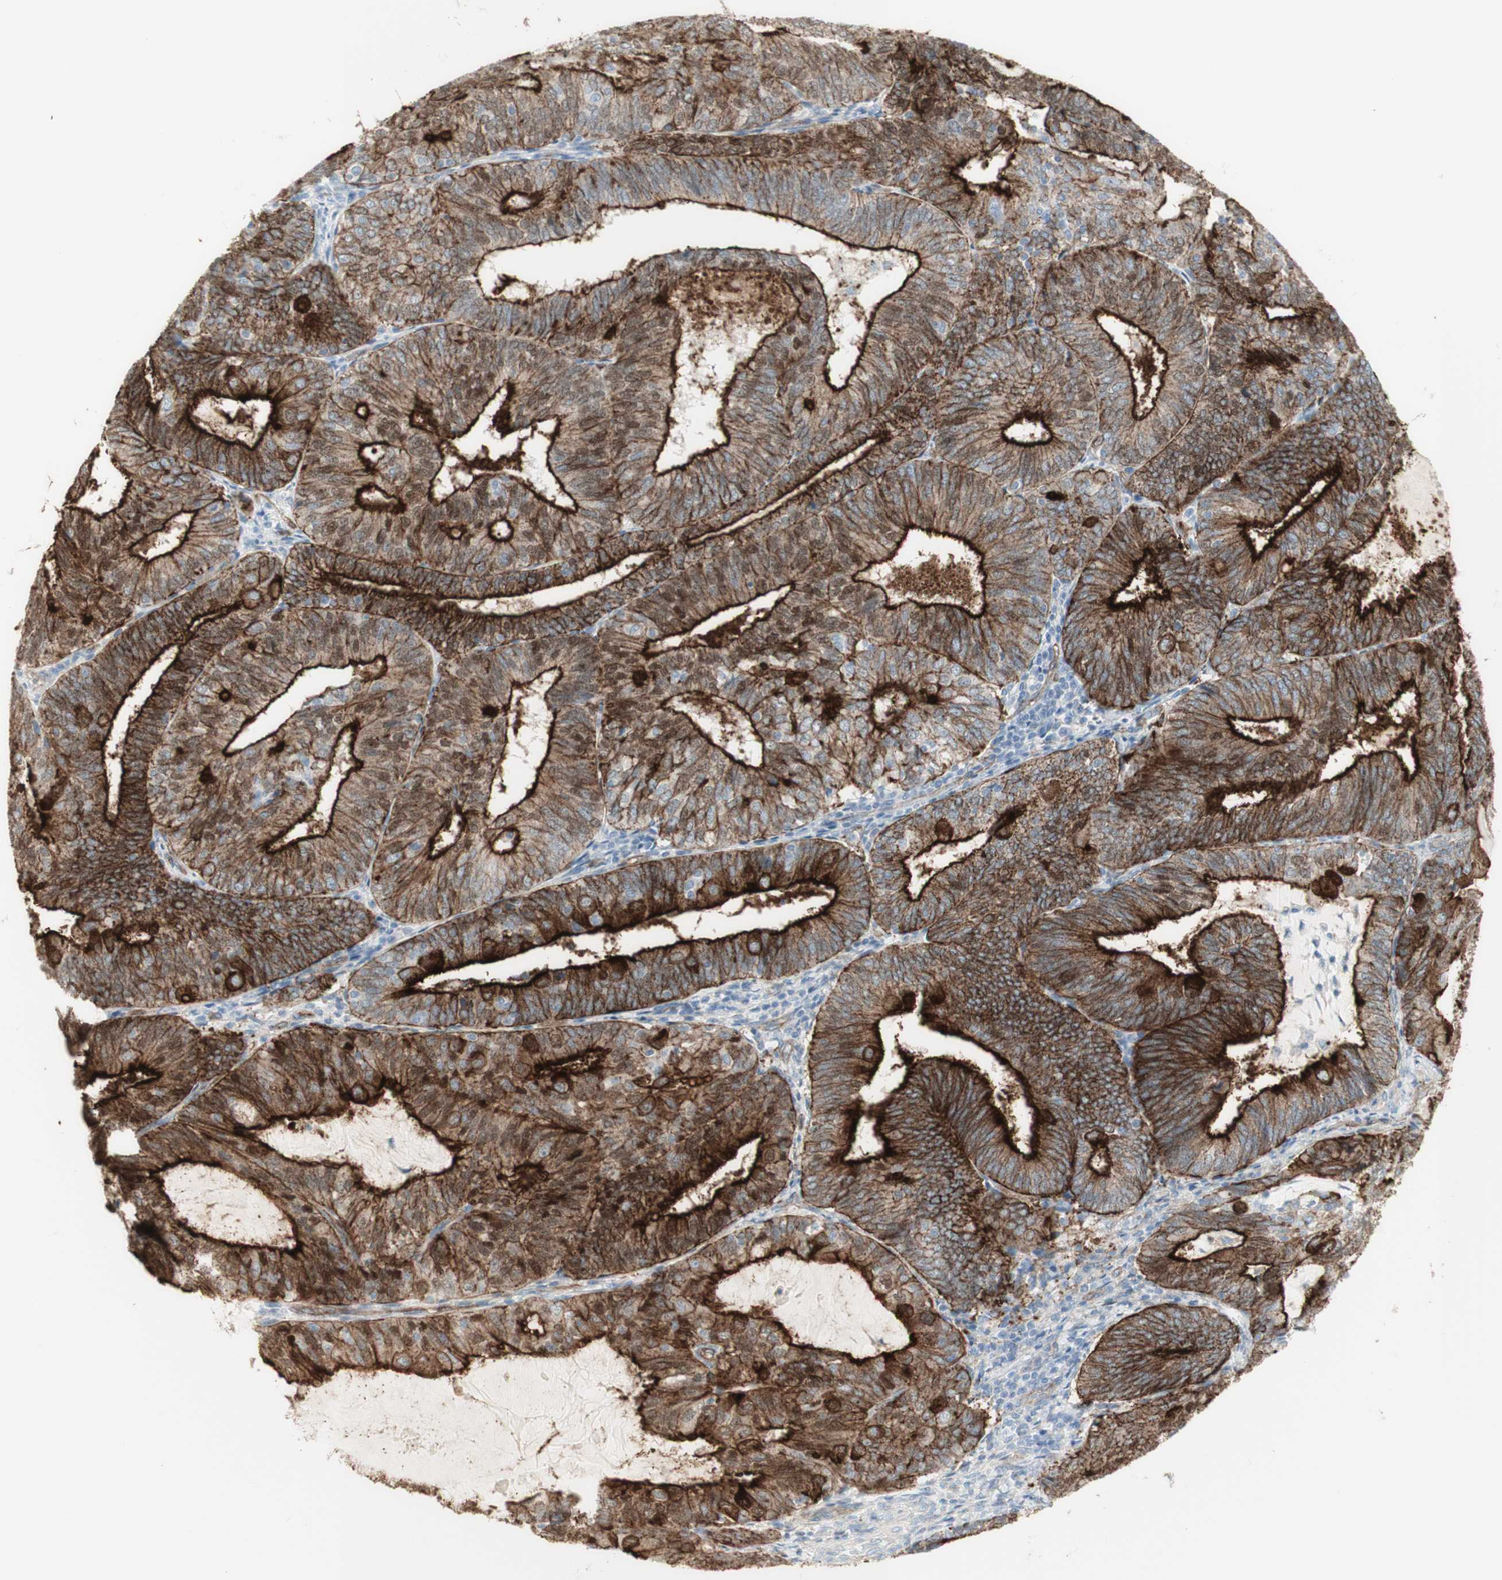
{"staining": {"intensity": "moderate", "quantity": "25%-75%", "location": "cytoplasmic/membranous"}, "tissue": "endometrial cancer", "cell_type": "Tumor cells", "image_type": "cancer", "snomed": [{"axis": "morphology", "description": "Adenocarcinoma, NOS"}, {"axis": "topography", "description": "Endometrium"}], "caption": "A brown stain highlights moderate cytoplasmic/membranous staining of a protein in human adenocarcinoma (endometrial) tumor cells.", "gene": "MYO6", "patient": {"sex": "female", "age": 81}}